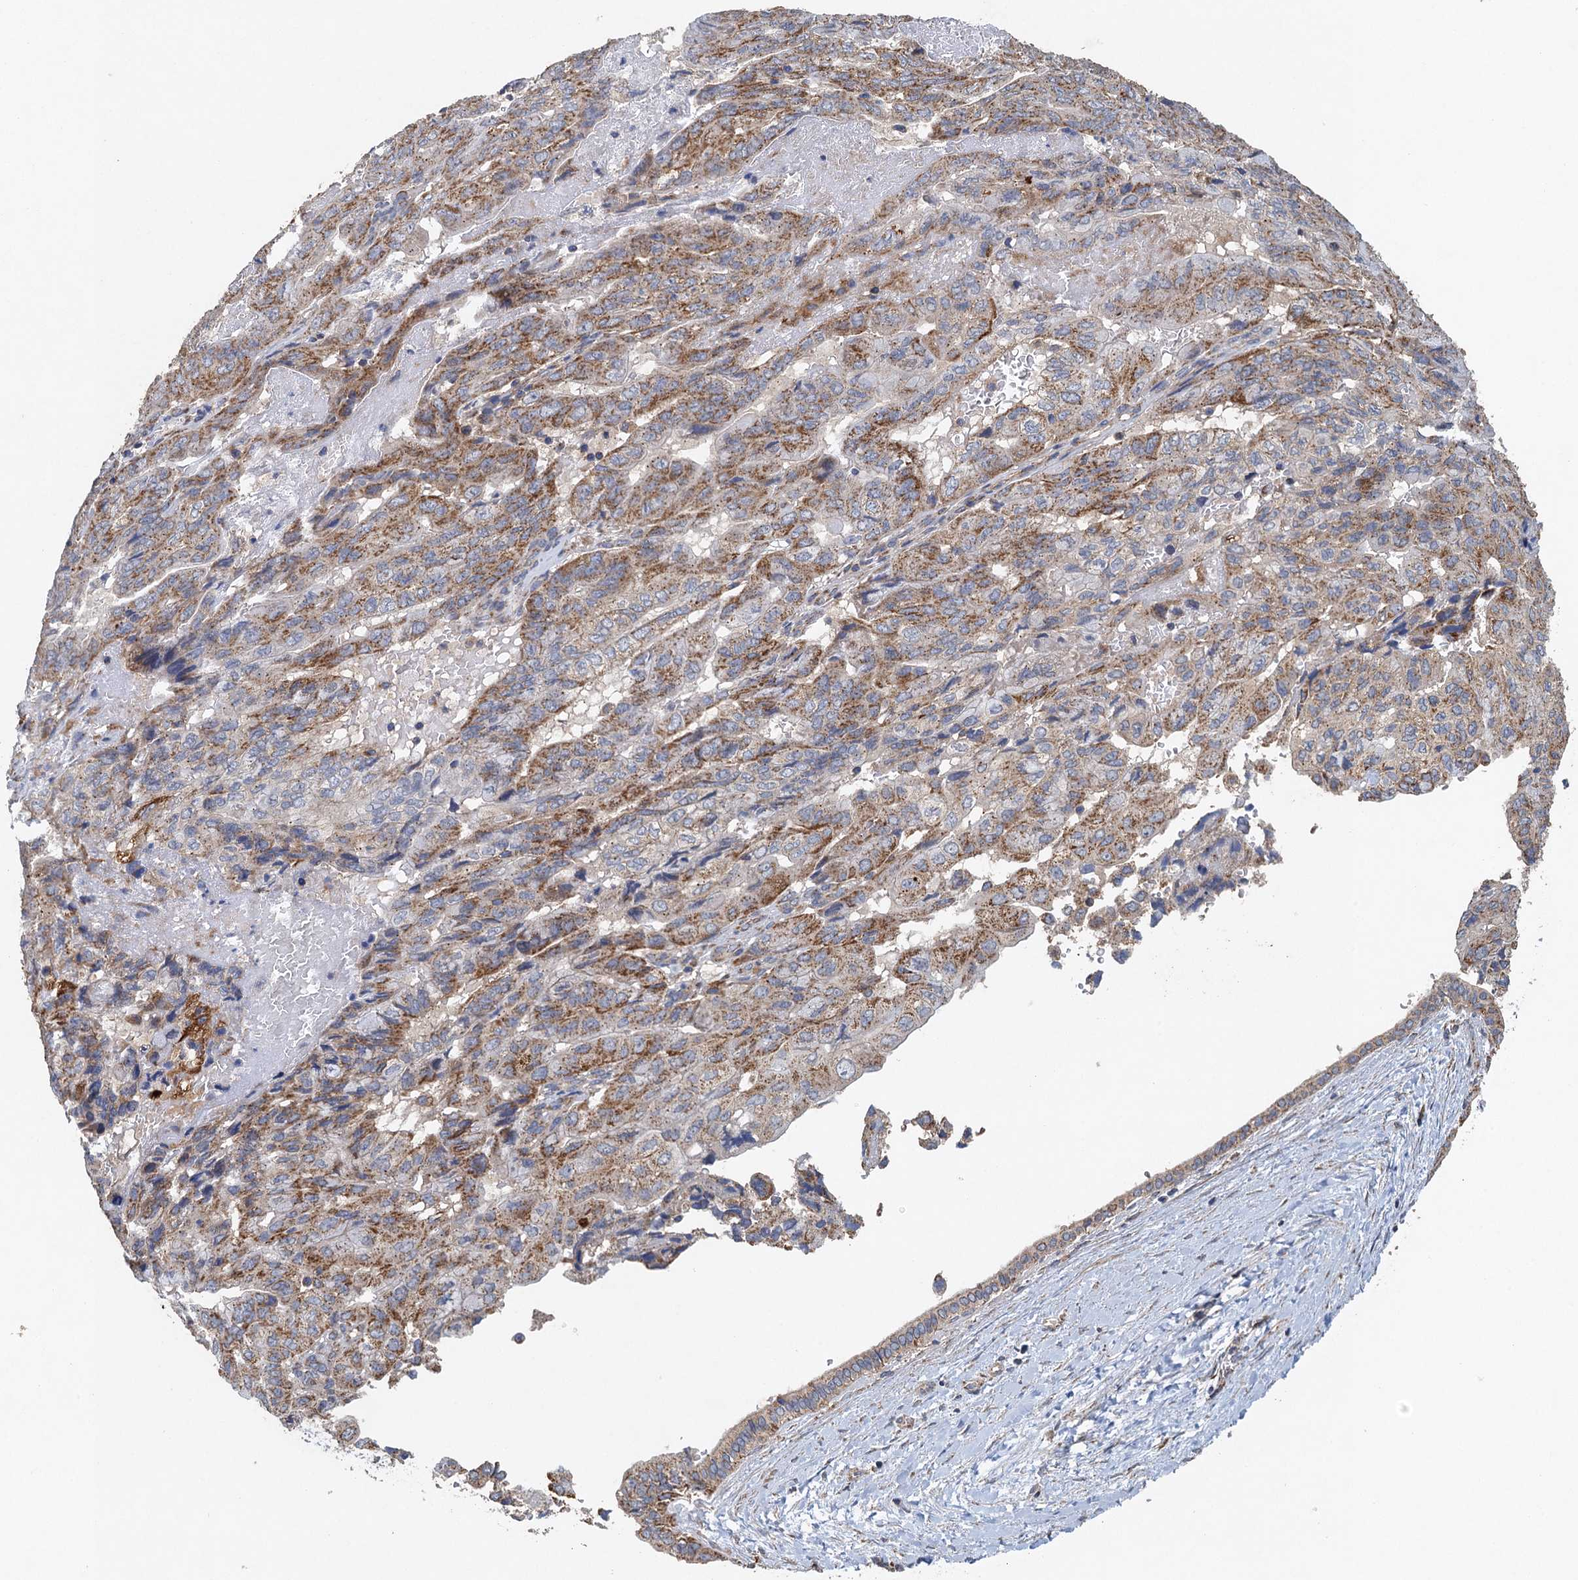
{"staining": {"intensity": "moderate", "quantity": ">75%", "location": "cytoplasmic/membranous"}, "tissue": "pancreatic cancer", "cell_type": "Tumor cells", "image_type": "cancer", "snomed": [{"axis": "morphology", "description": "Adenocarcinoma, NOS"}, {"axis": "topography", "description": "Pancreas"}], "caption": "This is an image of immunohistochemistry staining of pancreatic cancer (adenocarcinoma), which shows moderate staining in the cytoplasmic/membranous of tumor cells.", "gene": "BCS1L", "patient": {"sex": "male", "age": 51}}